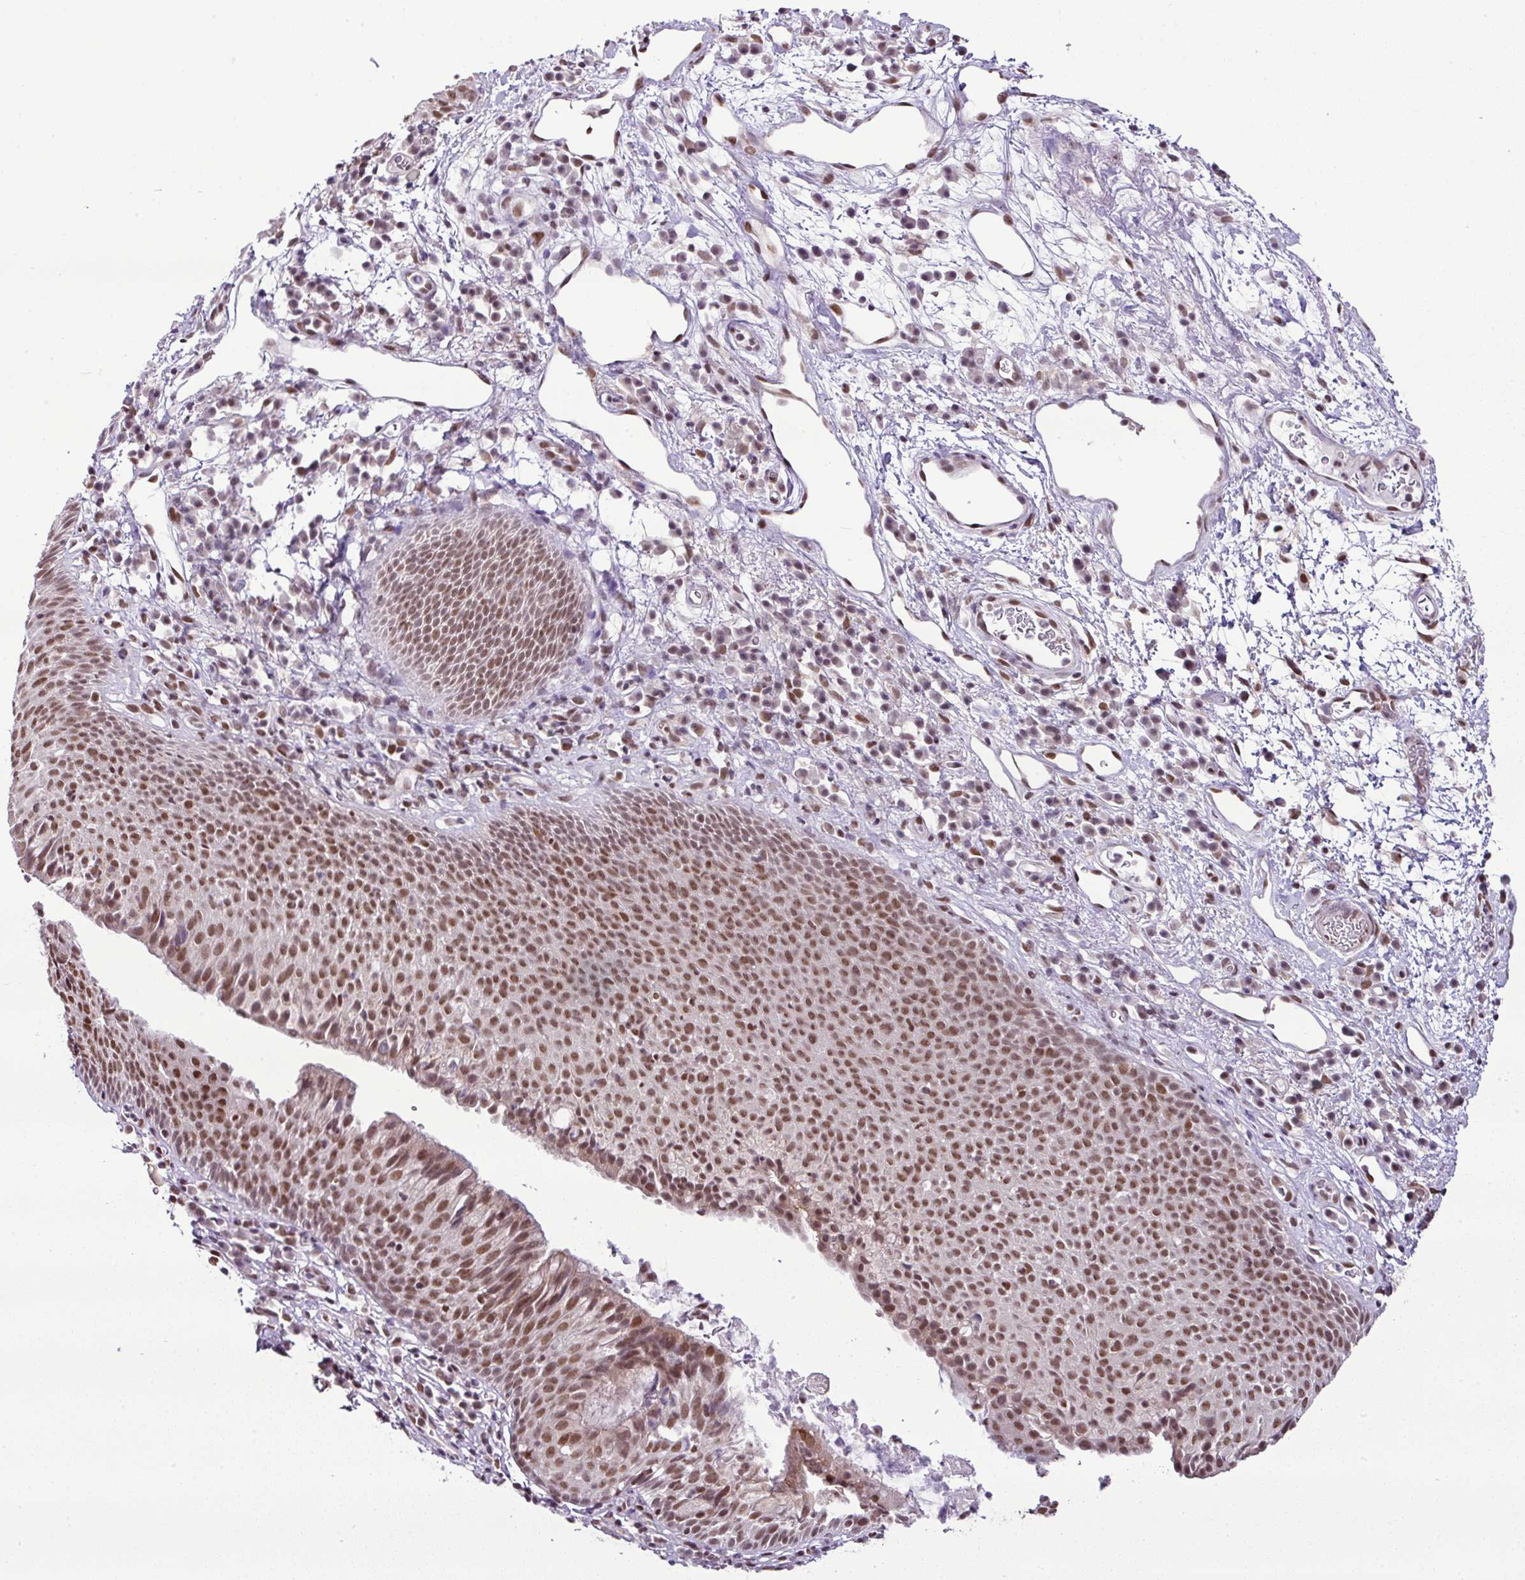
{"staining": {"intensity": "moderate", "quantity": ">75%", "location": "nuclear"}, "tissue": "nasopharynx", "cell_type": "Respiratory epithelial cells", "image_type": "normal", "snomed": [{"axis": "morphology", "description": "Normal tissue, NOS"}, {"axis": "topography", "description": "Lymph node"}, {"axis": "topography", "description": "Cartilage tissue"}, {"axis": "topography", "description": "Nasopharynx"}], "caption": "Protein staining displays moderate nuclear positivity in approximately >75% of respiratory epithelial cells in benign nasopharynx.", "gene": "PGAP4", "patient": {"sex": "male", "age": 63}}